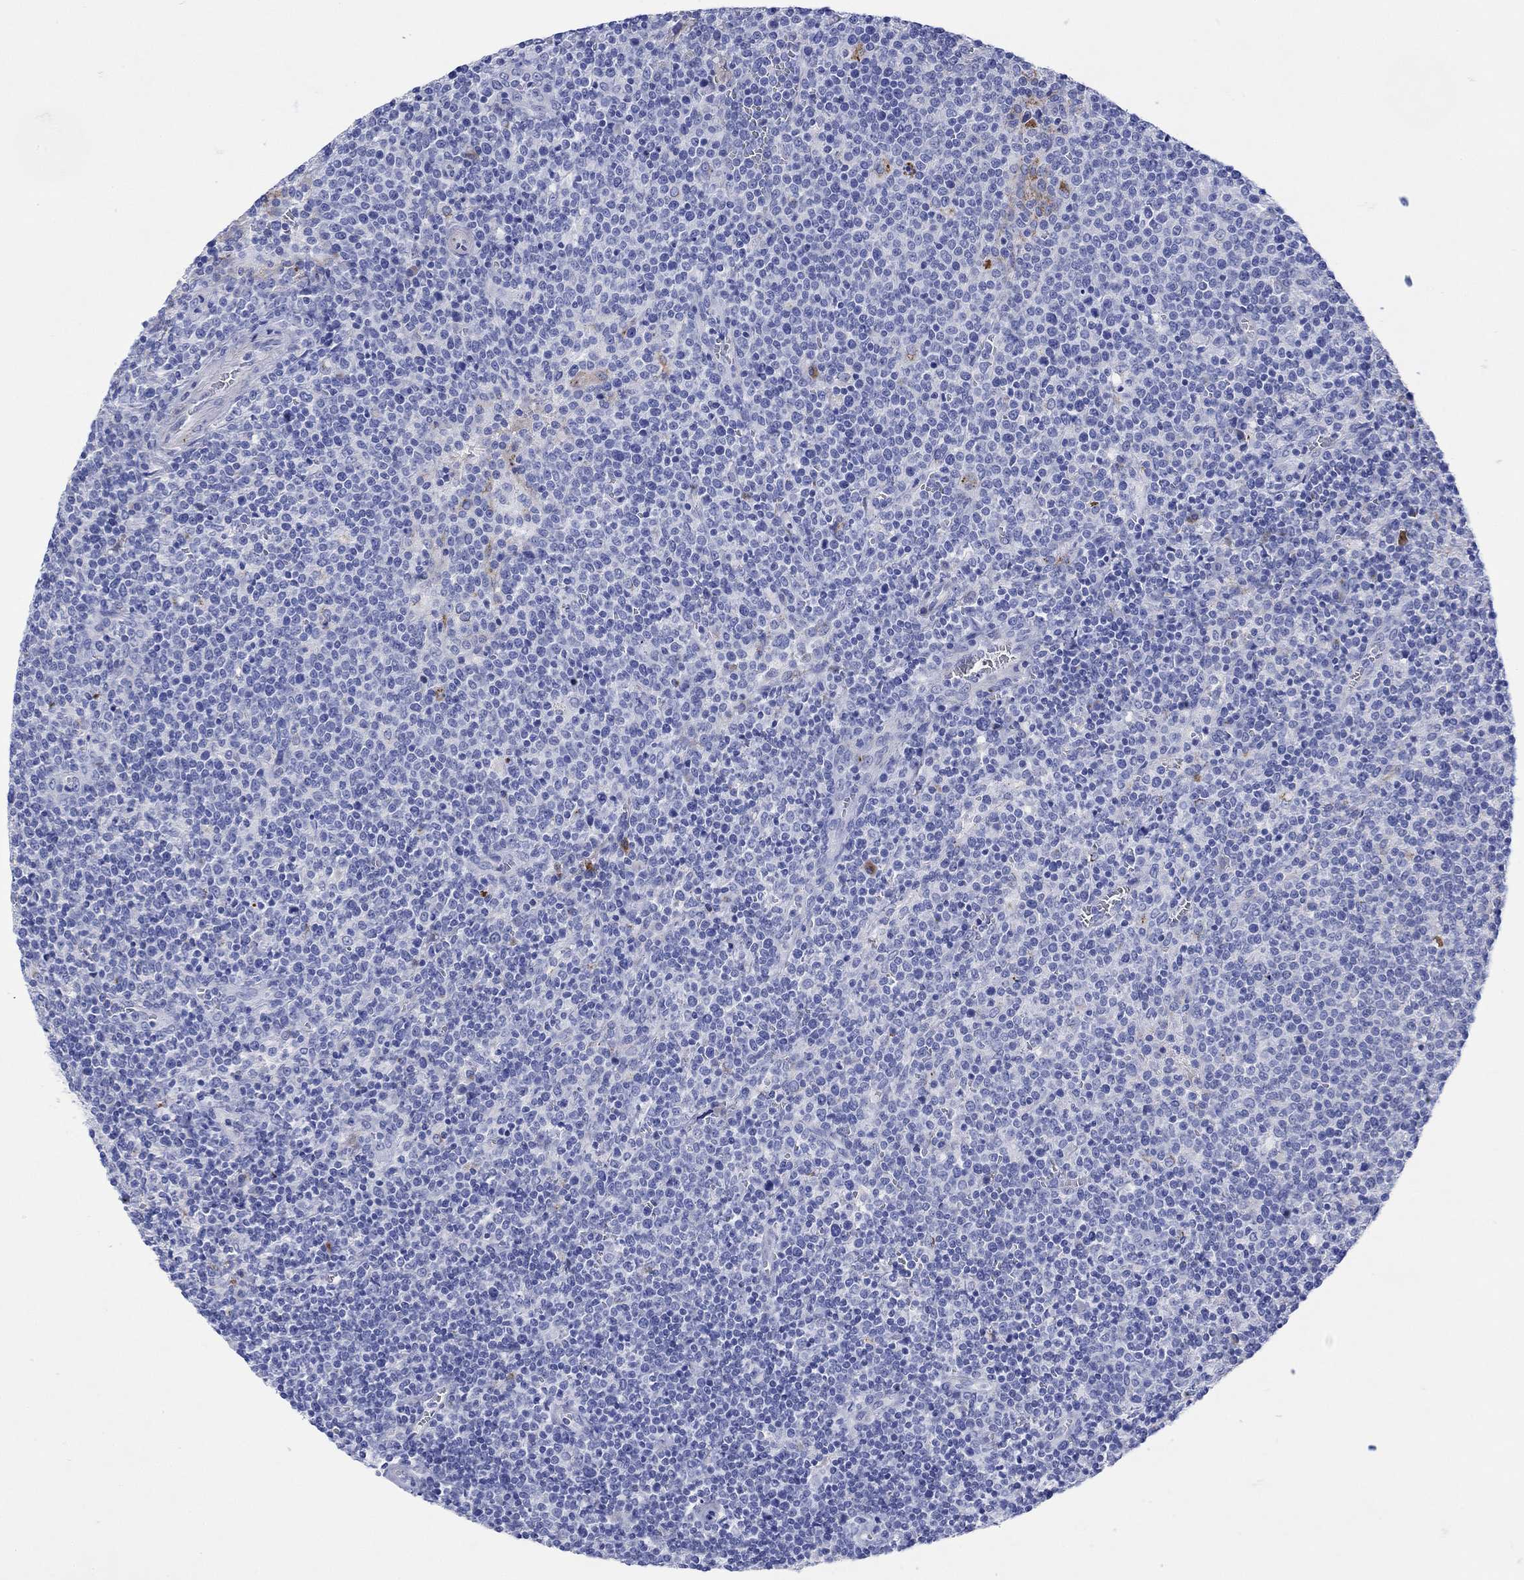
{"staining": {"intensity": "negative", "quantity": "none", "location": "none"}, "tissue": "lymphoma", "cell_type": "Tumor cells", "image_type": "cancer", "snomed": [{"axis": "morphology", "description": "Malignant lymphoma, non-Hodgkin's type, High grade"}, {"axis": "topography", "description": "Lymph node"}], "caption": "A high-resolution image shows immunohistochemistry (IHC) staining of lymphoma, which demonstrates no significant staining in tumor cells.", "gene": "ANKMY1", "patient": {"sex": "male", "age": 61}}